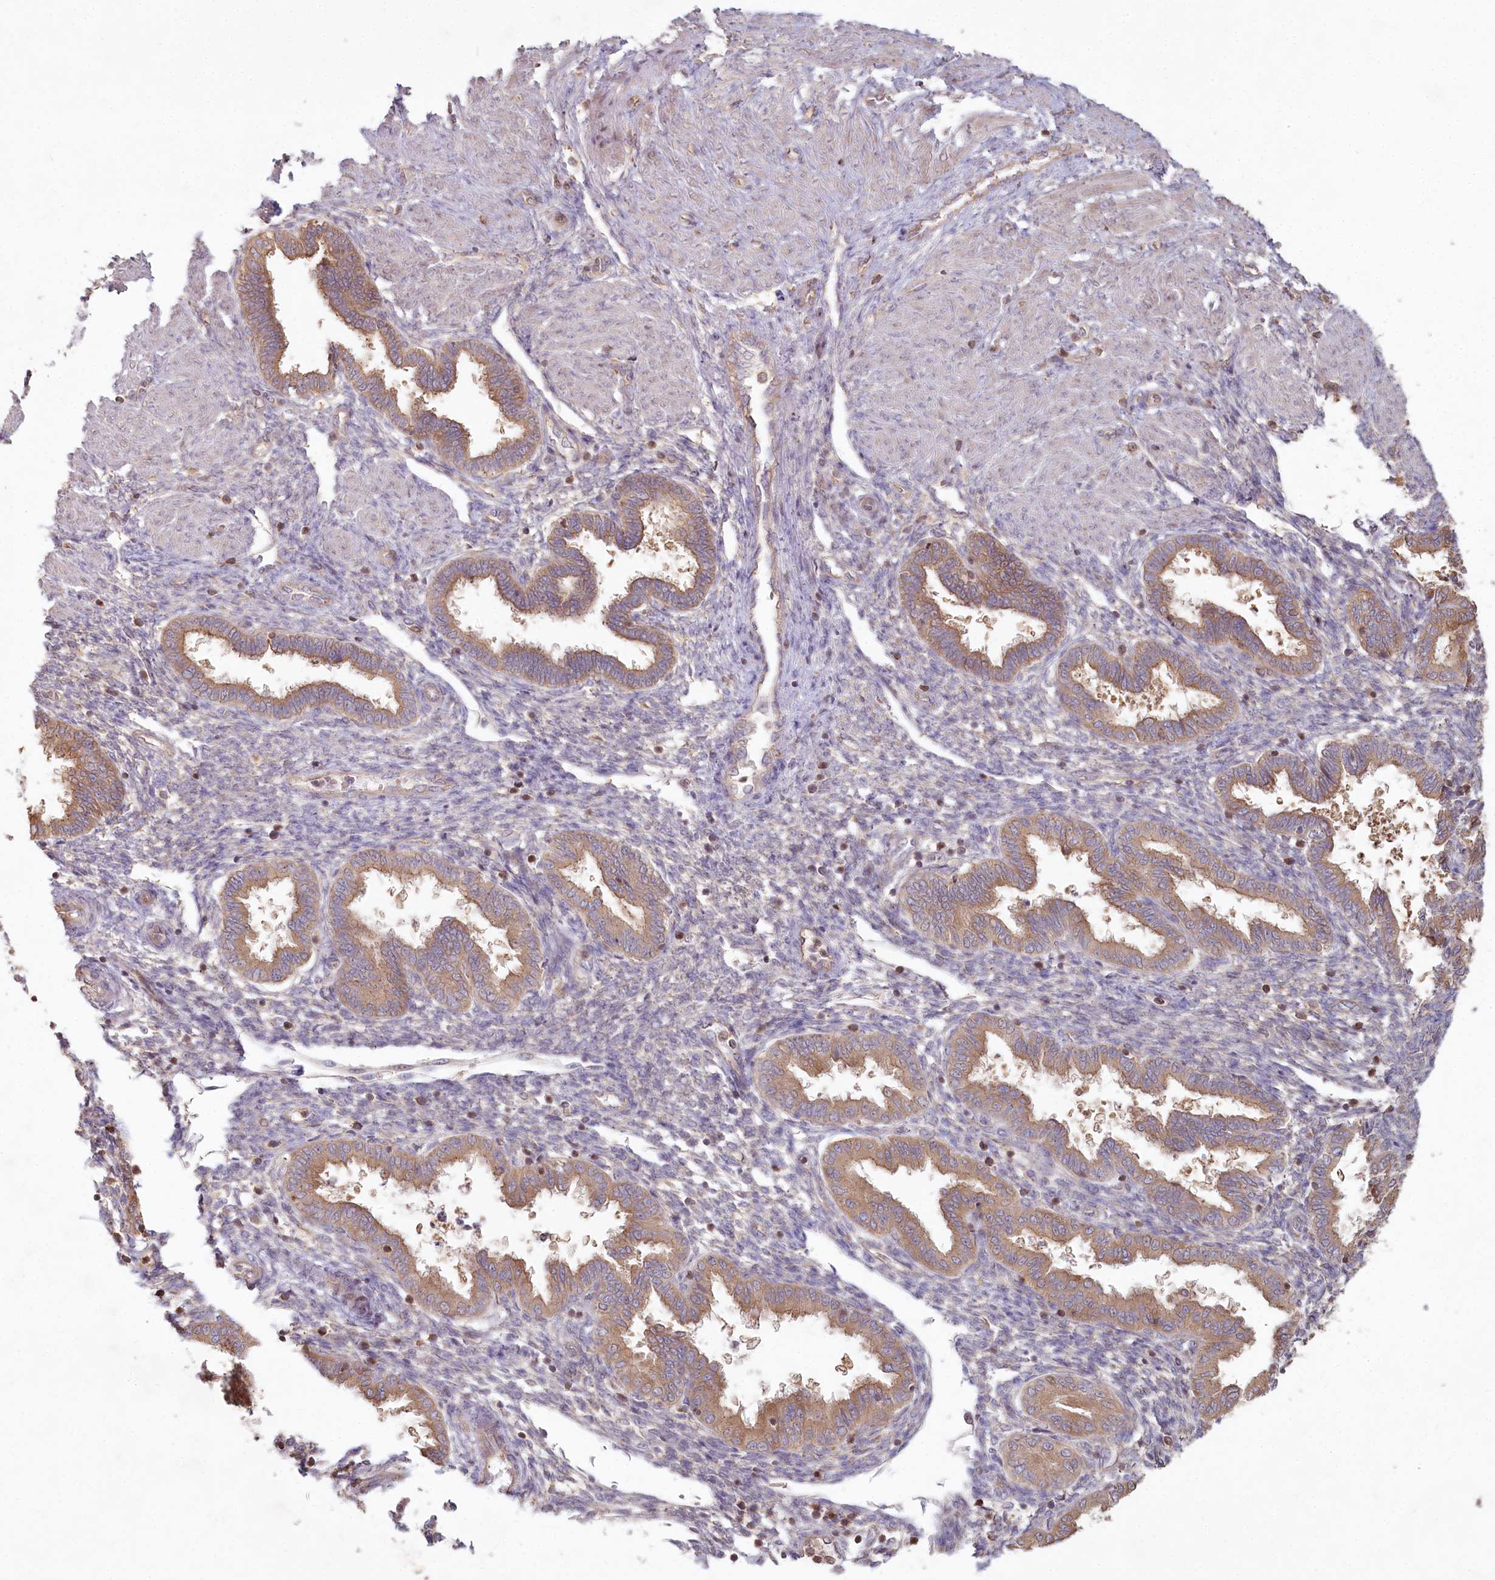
{"staining": {"intensity": "negative", "quantity": "none", "location": "none"}, "tissue": "endometrium", "cell_type": "Cells in endometrial stroma", "image_type": "normal", "snomed": [{"axis": "morphology", "description": "Normal tissue, NOS"}, {"axis": "topography", "description": "Endometrium"}], "caption": "A high-resolution histopathology image shows immunohistochemistry (IHC) staining of benign endometrium, which demonstrates no significant staining in cells in endometrial stroma. (Immunohistochemistry (ihc), brightfield microscopy, high magnification).", "gene": "HAL", "patient": {"sex": "female", "age": 33}}